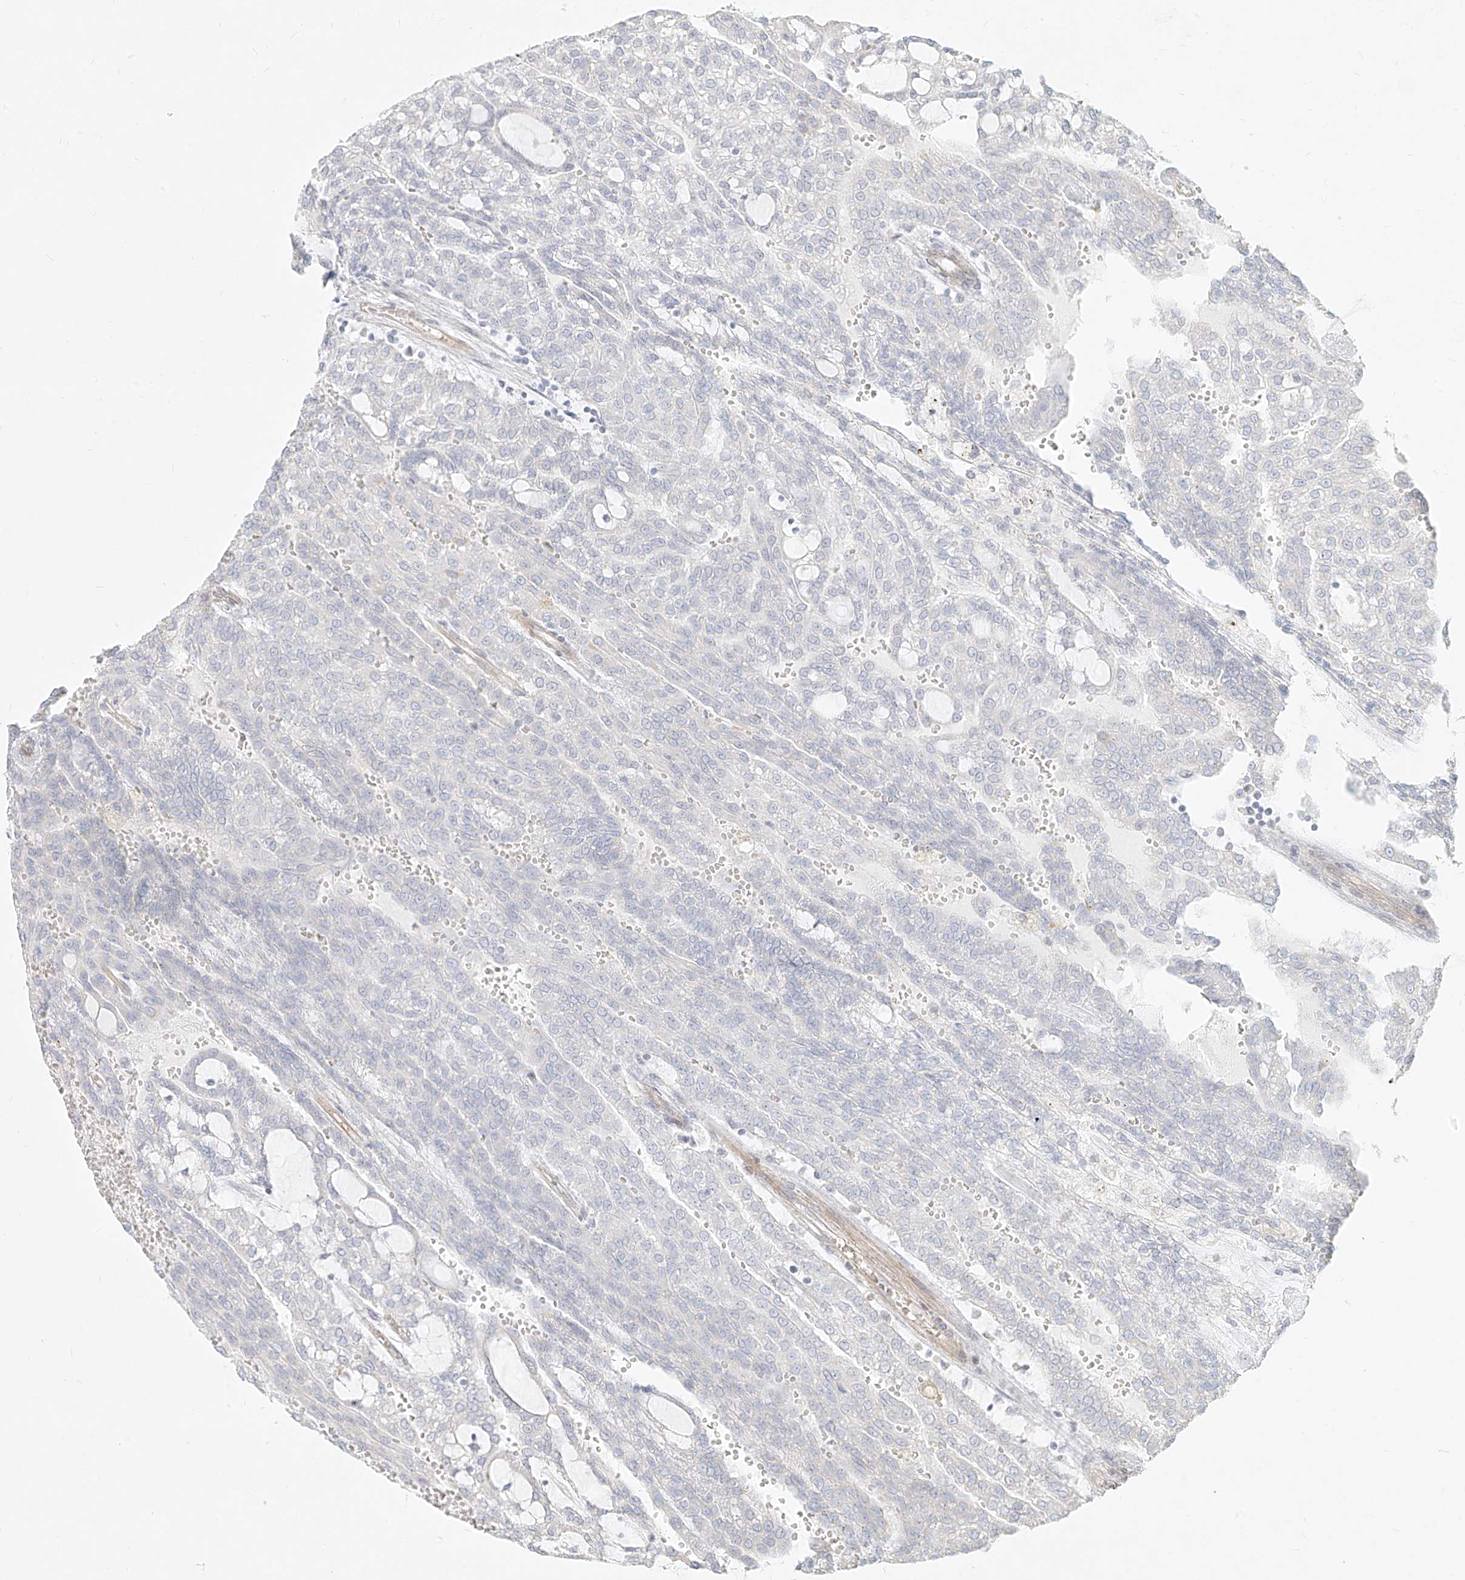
{"staining": {"intensity": "negative", "quantity": "none", "location": "none"}, "tissue": "renal cancer", "cell_type": "Tumor cells", "image_type": "cancer", "snomed": [{"axis": "morphology", "description": "Adenocarcinoma, NOS"}, {"axis": "topography", "description": "Kidney"}], "caption": "This photomicrograph is of adenocarcinoma (renal) stained with immunohistochemistry to label a protein in brown with the nuclei are counter-stained blue. There is no expression in tumor cells. The staining is performed using DAB (3,3'-diaminobenzidine) brown chromogen with nuclei counter-stained in using hematoxylin.", "gene": "ITPKB", "patient": {"sex": "male", "age": 63}}